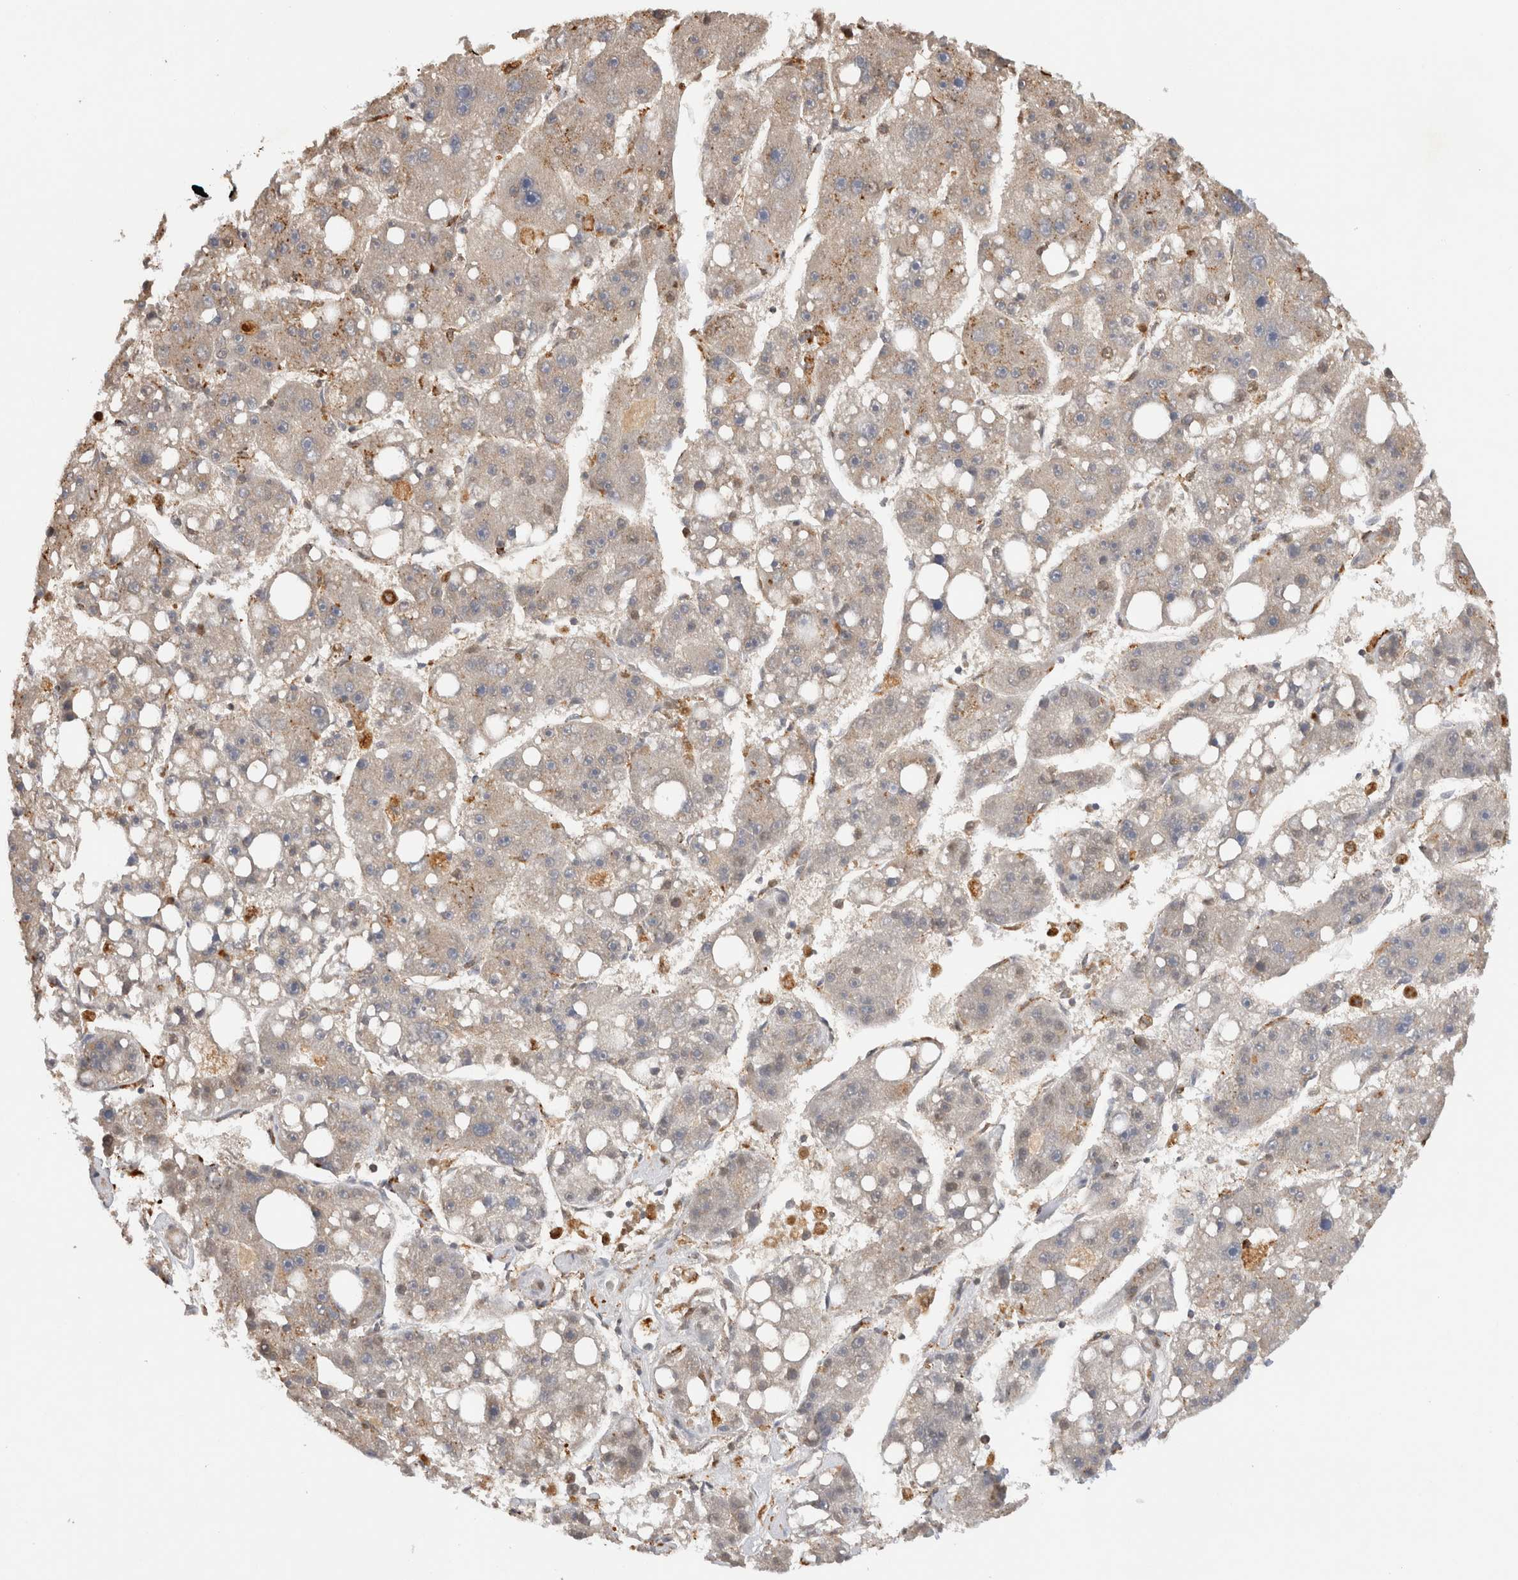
{"staining": {"intensity": "moderate", "quantity": "<25%", "location": "cytoplasmic/membranous"}, "tissue": "liver cancer", "cell_type": "Tumor cells", "image_type": "cancer", "snomed": [{"axis": "morphology", "description": "Carcinoma, Hepatocellular, NOS"}, {"axis": "topography", "description": "Liver"}], "caption": "Moderate cytoplasmic/membranous expression is seen in approximately <25% of tumor cells in liver cancer.", "gene": "GNS", "patient": {"sex": "female", "age": 61}}